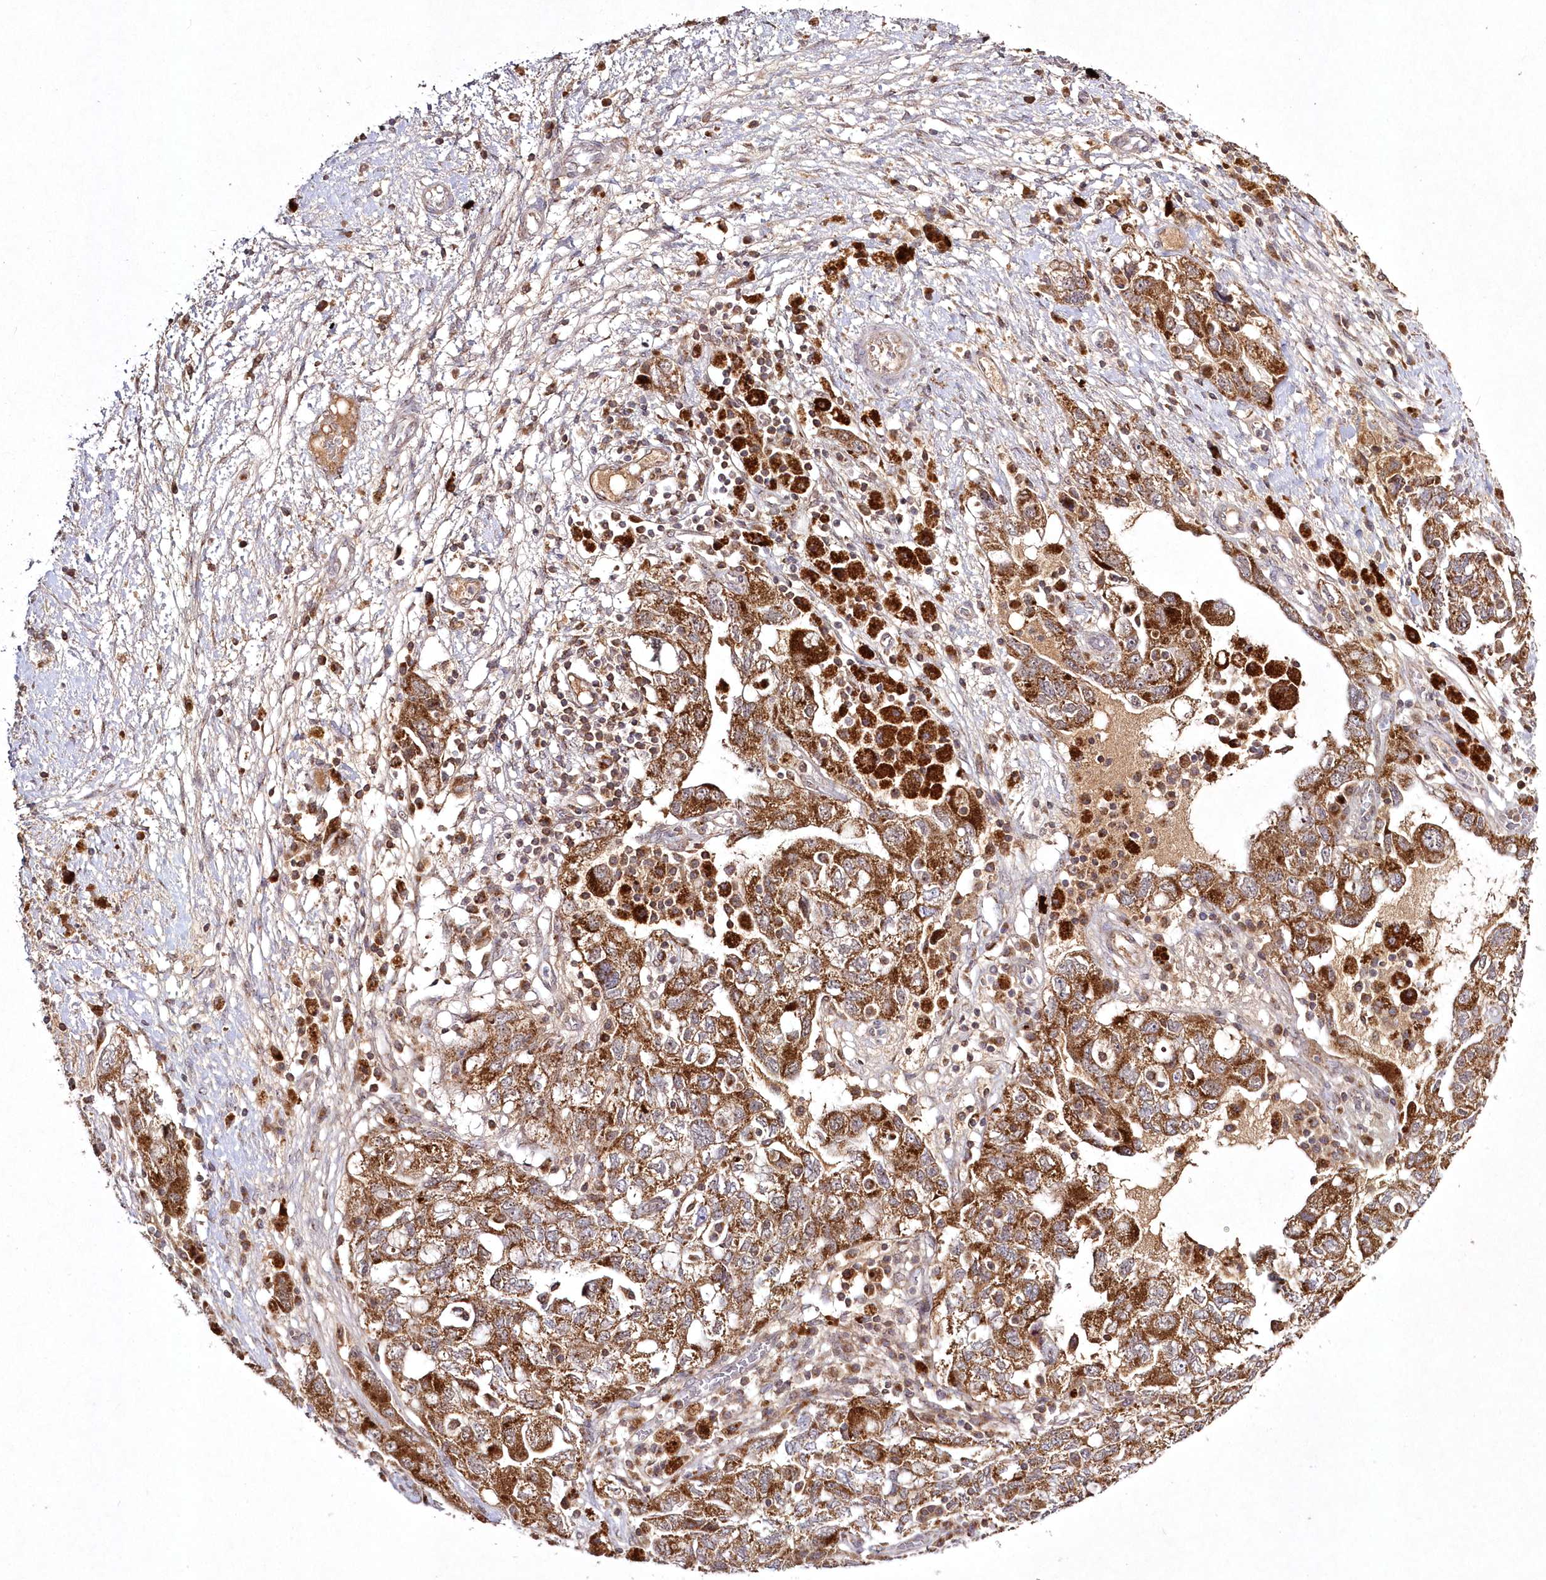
{"staining": {"intensity": "moderate", "quantity": ">75%", "location": "cytoplasmic/membranous"}, "tissue": "ovarian cancer", "cell_type": "Tumor cells", "image_type": "cancer", "snomed": [{"axis": "morphology", "description": "Carcinoma, NOS"}, {"axis": "morphology", "description": "Cystadenocarcinoma, serous, NOS"}, {"axis": "topography", "description": "Ovary"}], "caption": "An immunohistochemistry (IHC) histopathology image of neoplastic tissue is shown. Protein staining in brown shows moderate cytoplasmic/membranous positivity in ovarian serous cystadenocarcinoma within tumor cells. (DAB (3,3'-diaminobenzidine) IHC with brightfield microscopy, high magnification).", "gene": "PEX13", "patient": {"sex": "female", "age": 69}}